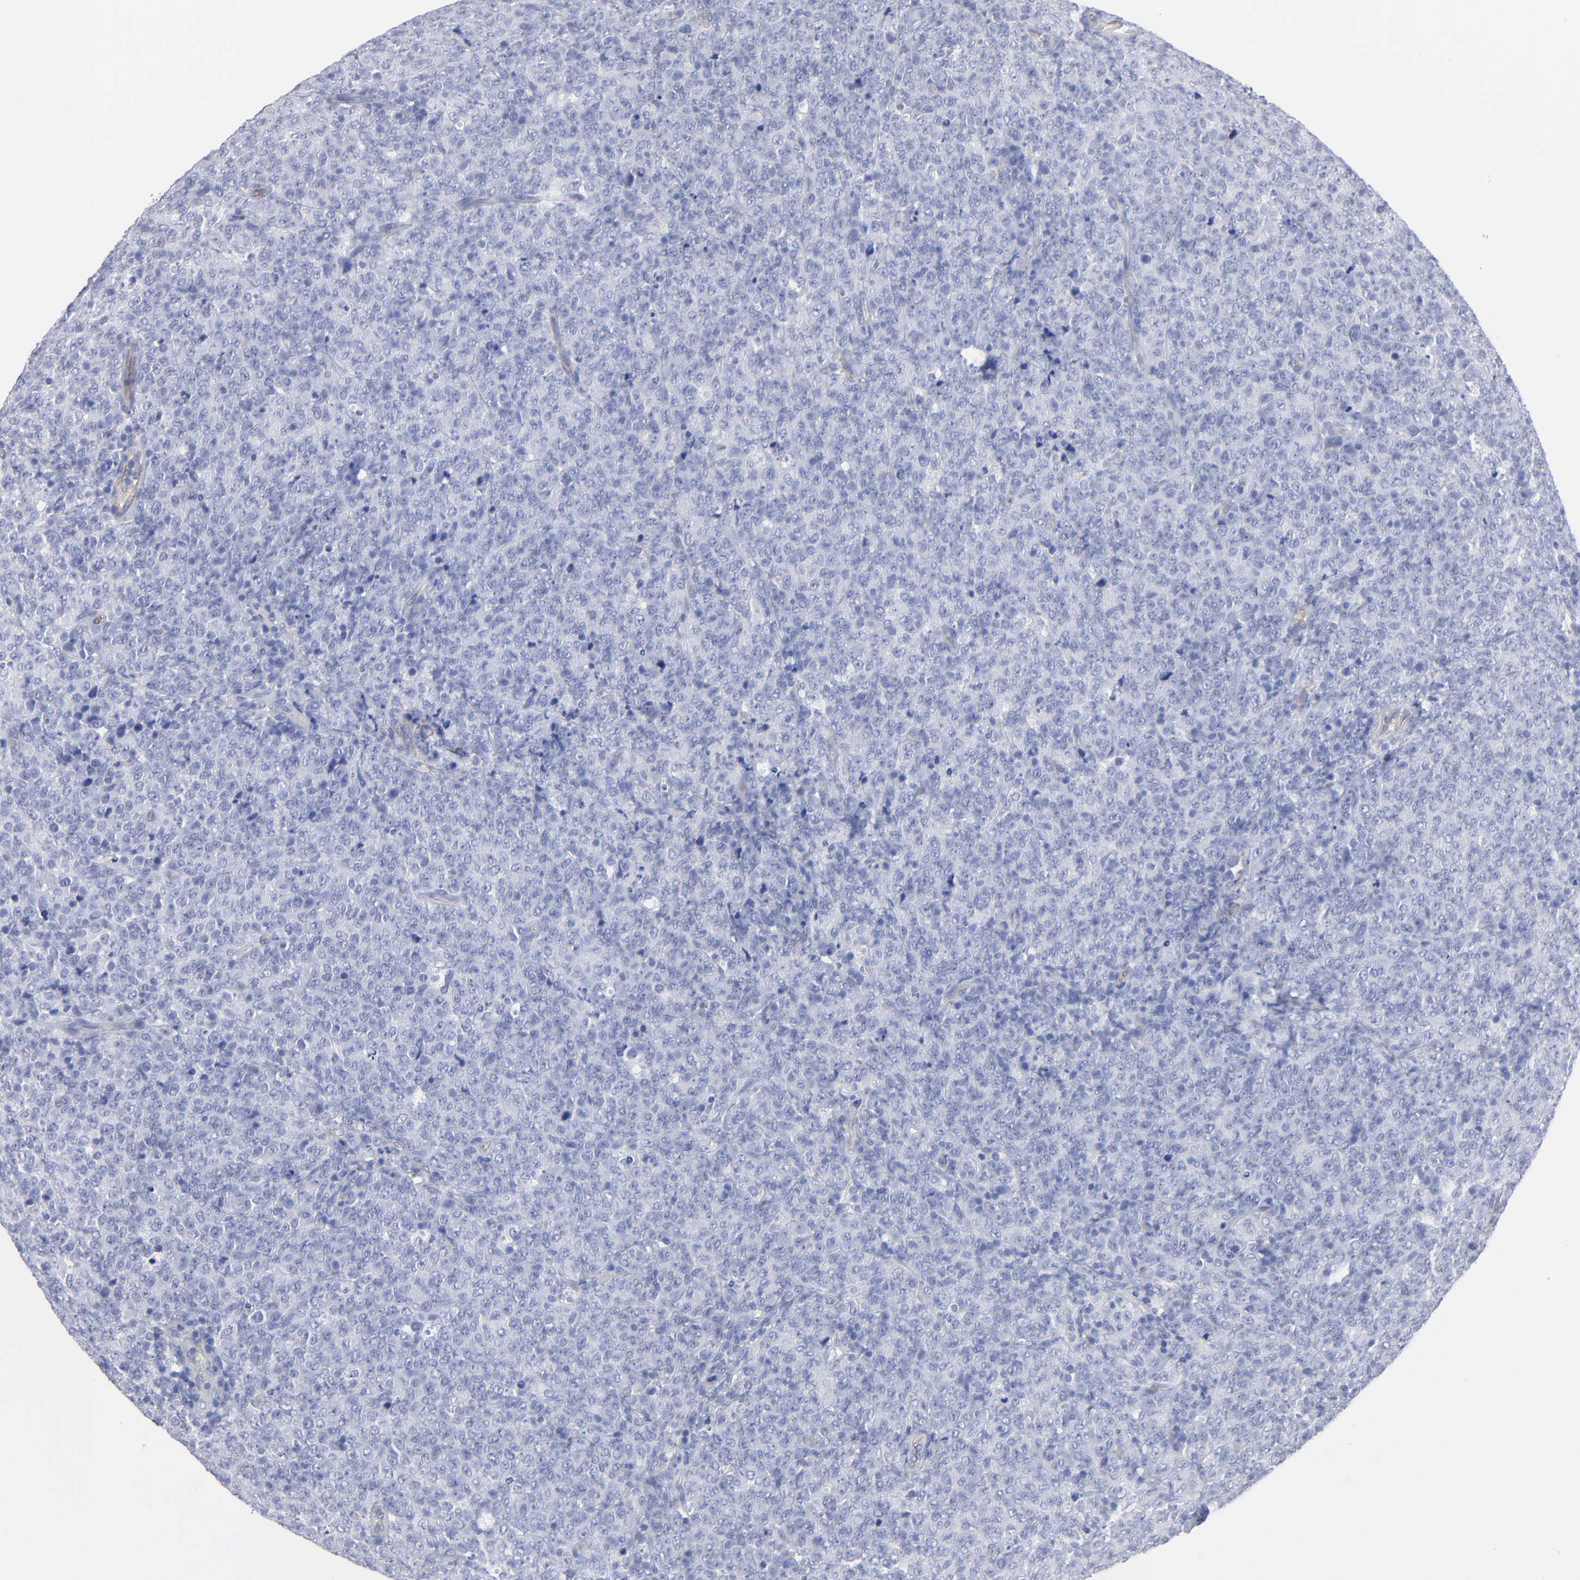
{"staining": {"intensity": "negative", "quantity": "none", "location": "none"}, "tissue": "lymphoma", "cell_type": "Tumor cells", "image_type": "cancer", "snomed": [{"axis": "morphology", "description": "Malignant lymphoma, non-Hodgkin's type, High grade"}, {"axis": "topography", "description": "Tonsil"}], "caption": "Tumor cells are negative for brown protein staining in high-grade malignant lymphoma, non-Hodgkin's type. Nuclei are stained in blue.", "gene": "TM4SF1", "patient": {"sex": "female", "age": 36}}